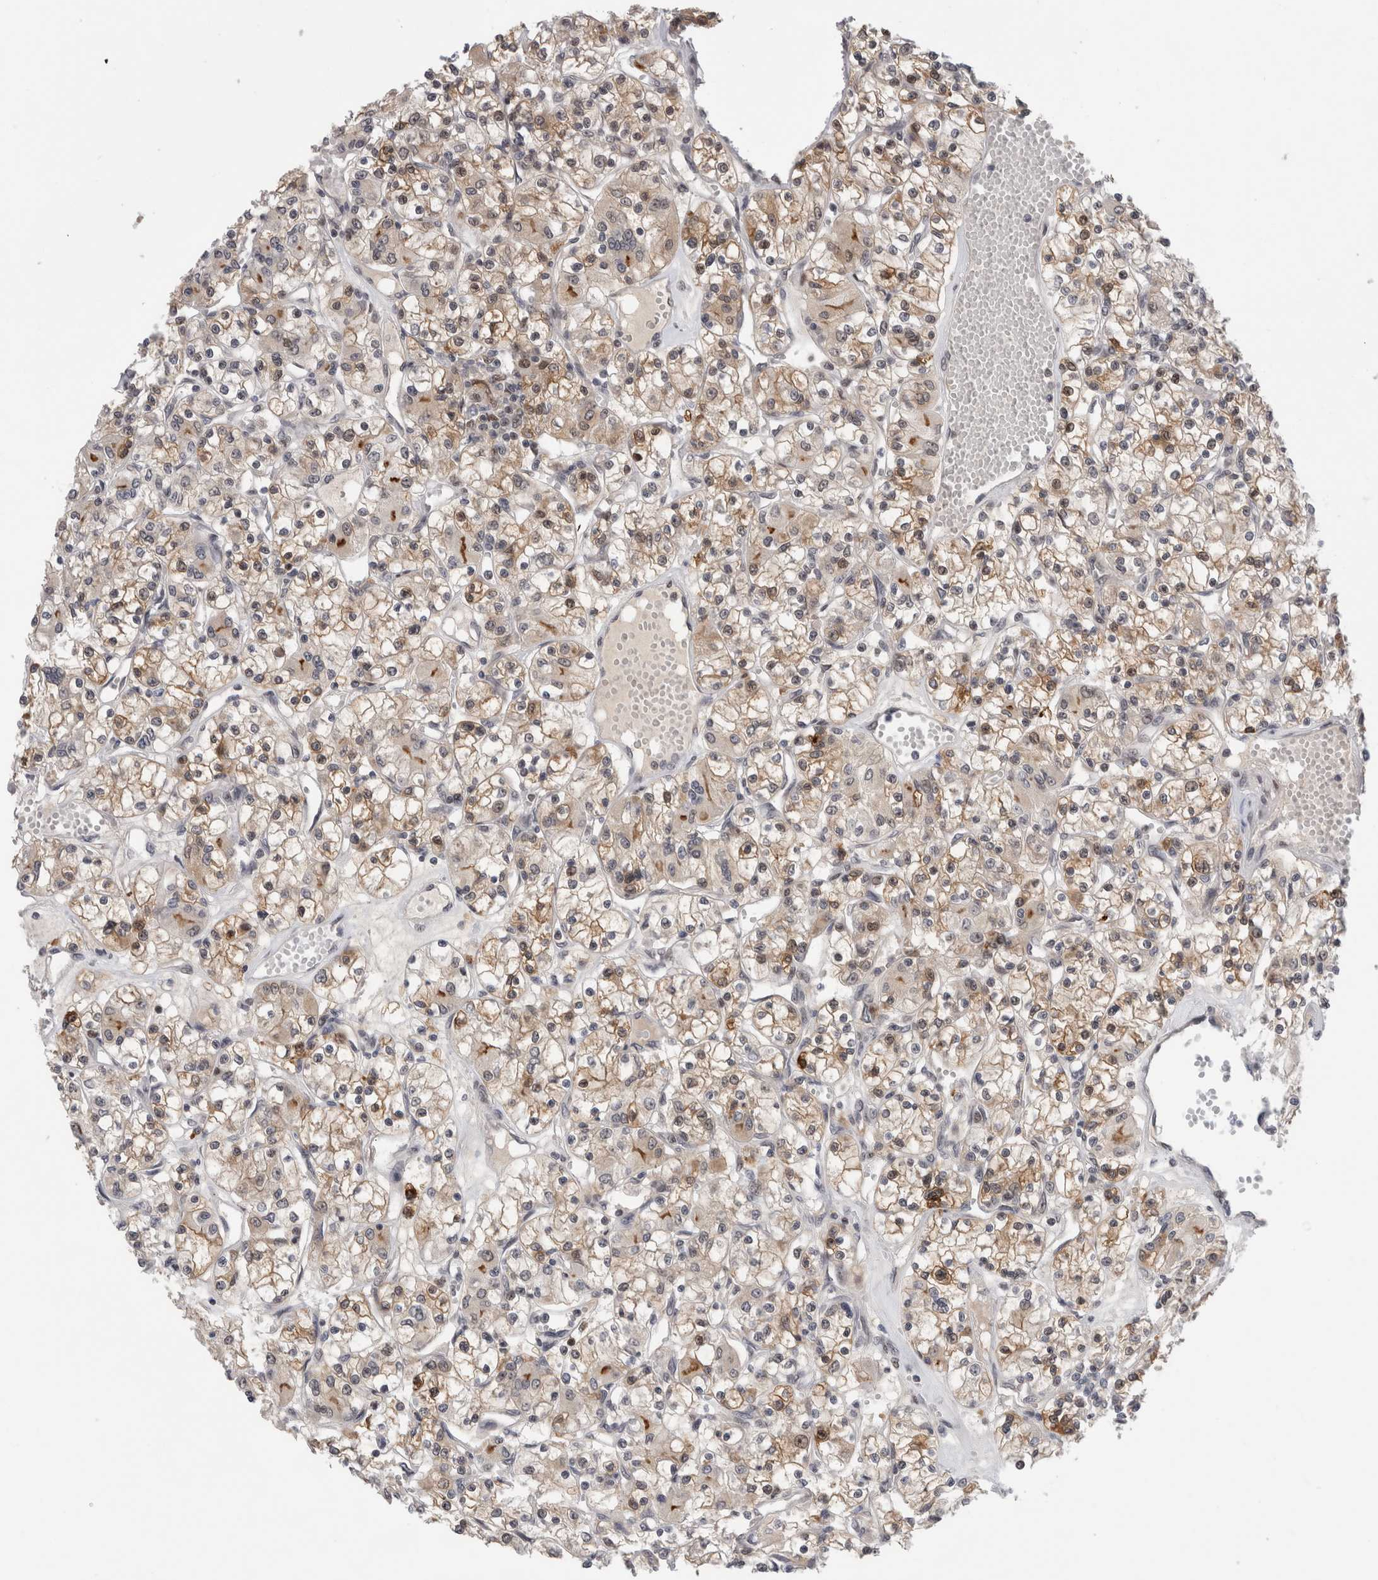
{"staining": {"intensity": "moderate", "quantity": "<25%", "location": "cytoplasmic/membranous,nuclear"}, "tissue": "renal cancer", "cell_type": "Tumor cells", "image_type": "cancer", "snomed": [{"axis": "morphology", "description": "Adenocarcinoma, NOS"}, {"axis": "topography", "description": "Kidney"}], "caption": "IHC of renal adenocarcinoma displays low levels of moderate cytoplasmic/membranous and nuclear staining in about <25% of tumor cells.", "gene": "ZNF521", "patient": {"sex": "female", "age": 59}}